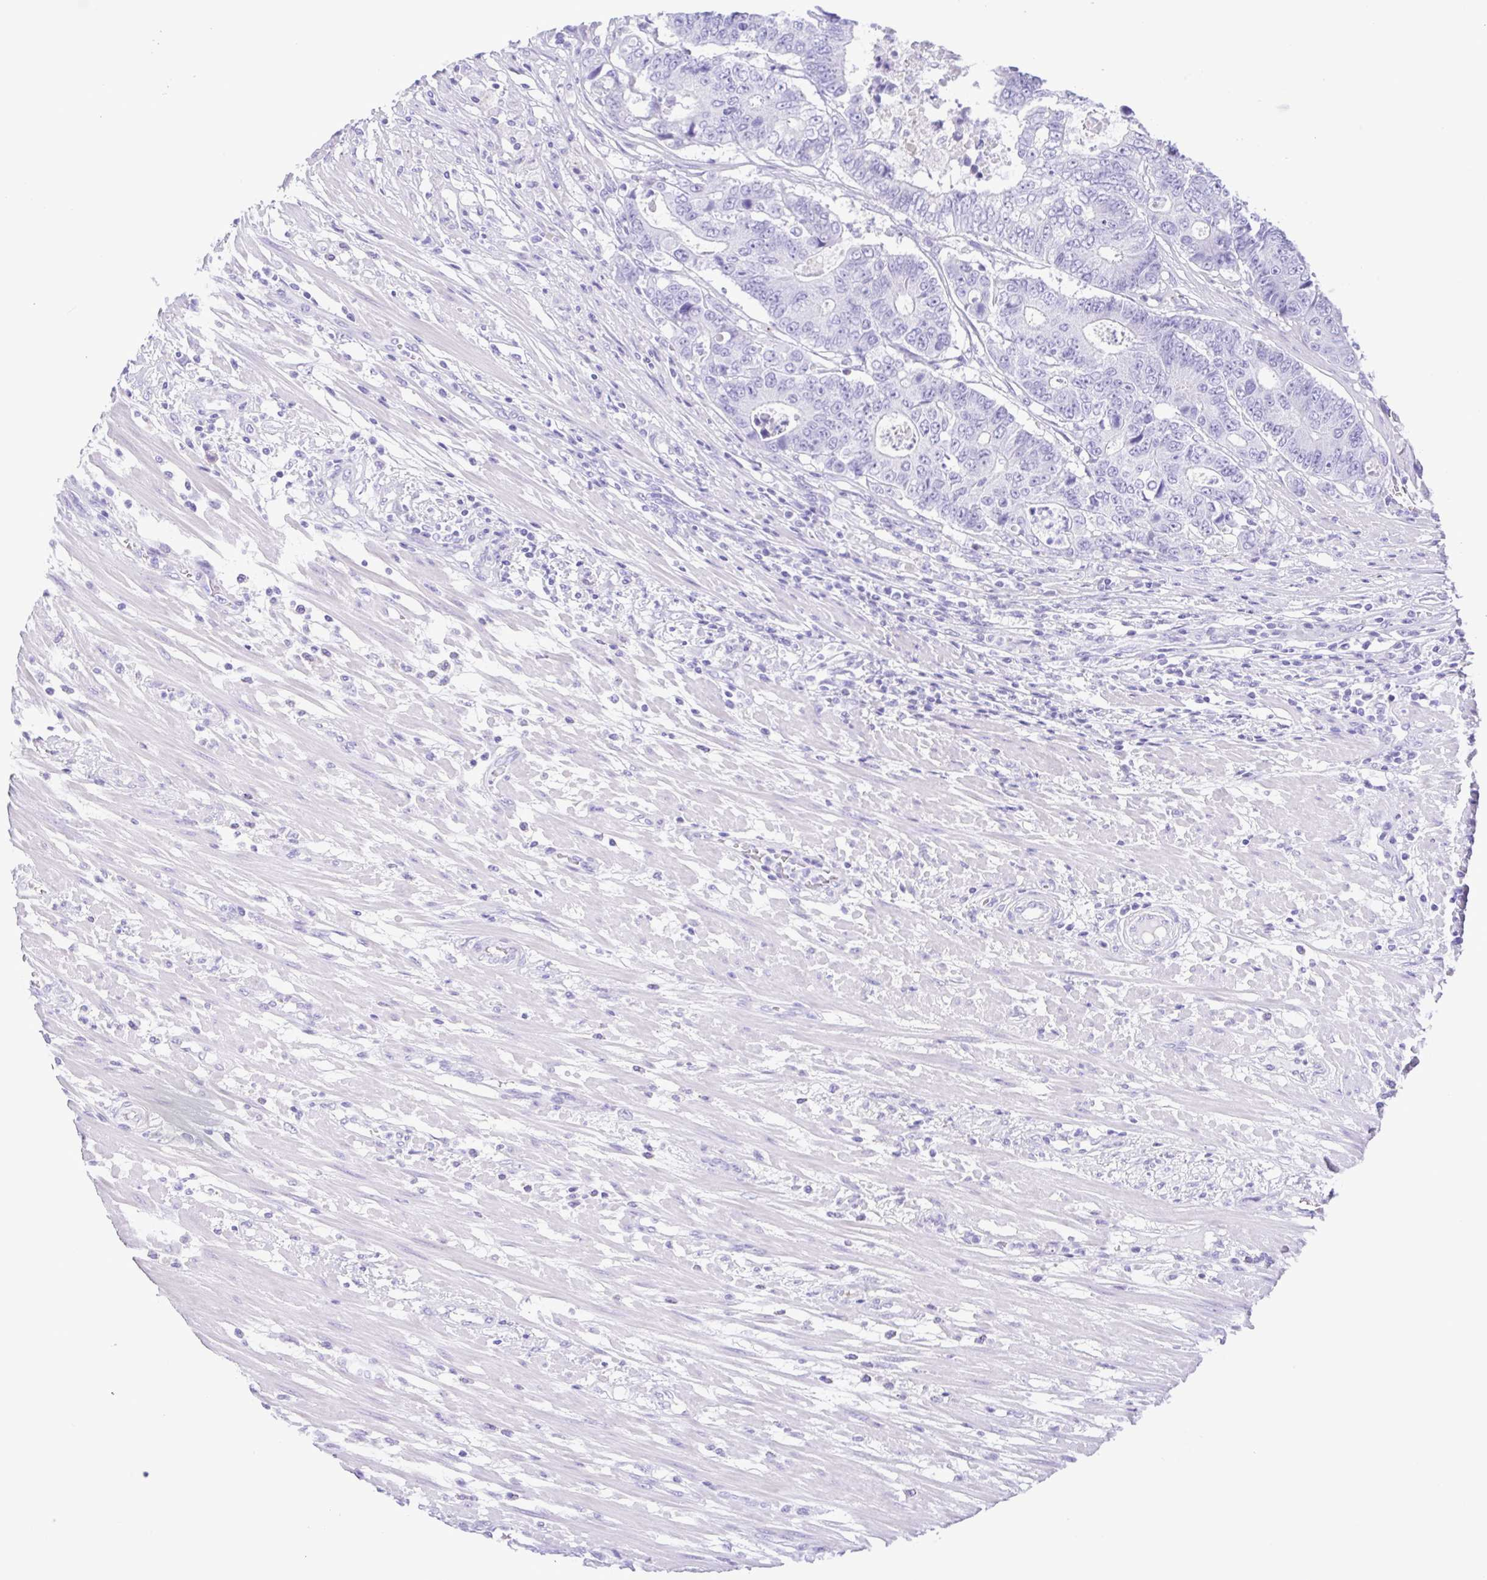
{"staining": {"intensity": "negative", "quantity": "none", "location": "none"}, "tissue": "colorectal cancer", "cell_type": "Tumor cells", "image_type": "cancer", "snomed": [{"axis": "morphology", "description": "Adenocarcinoma, NOS"}, {"axis": "topography", "description": "Colon"}], "caption": "DAB (3,3'-diaminobenzidine) immunohistochemical staining of colorectal adenocarcinoma displays no significant positivity in tumor cells.", "gene": "OVGP1", "patient": {"sex": "female", "age": 48}}